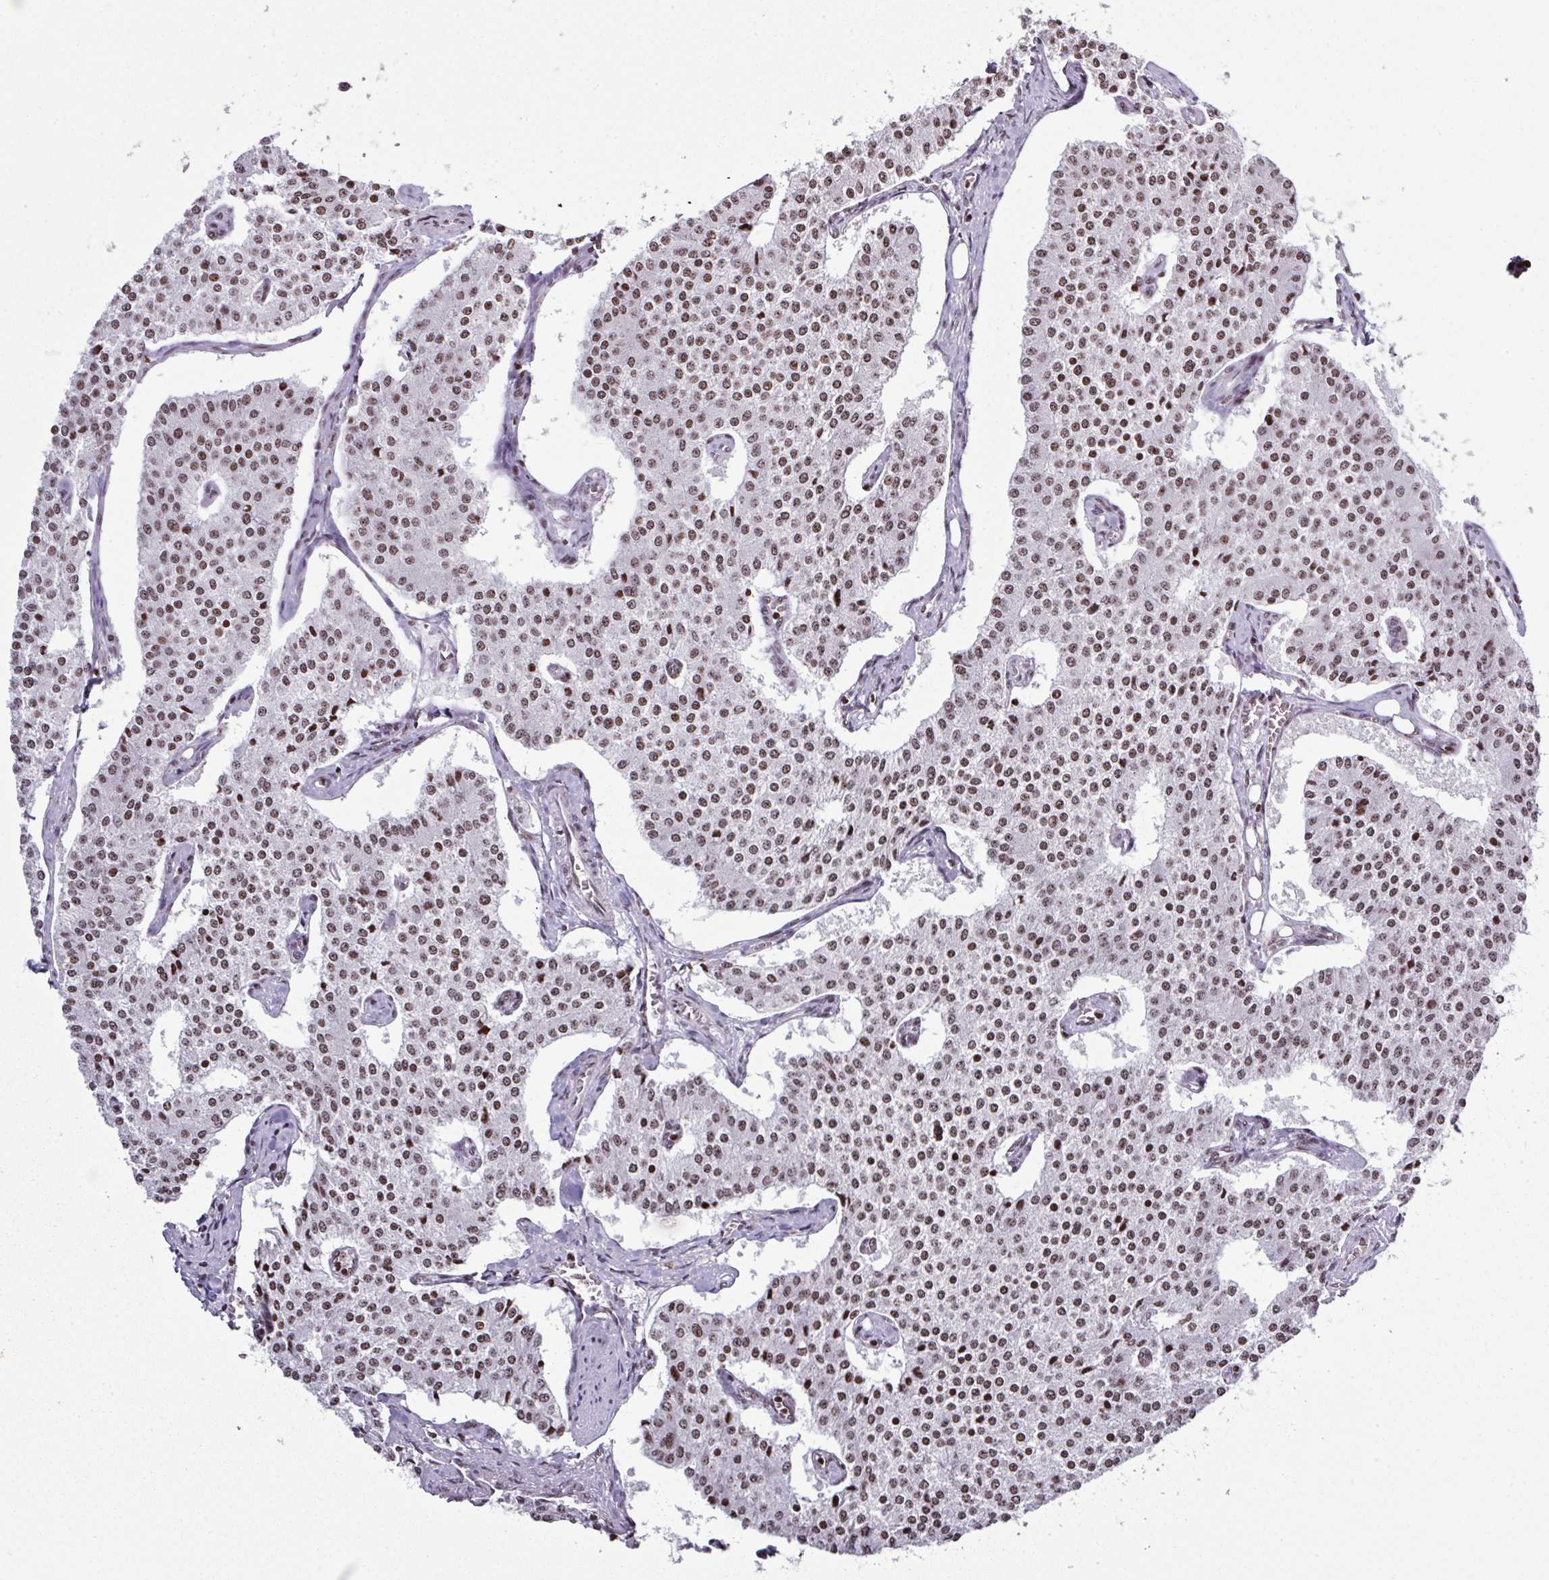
{"staining": {"intensity": "moderate", "quantity": ">75%", "location": "nuclear"}, "tissue": "carcinoid", "cell_type": "Tumor cells", "image_type": "cancer", "snomed": [{"axis": "morphology", "description": "Carcinoid, malignant, NOS"}, {"axis": "topography", "description": "Colon"}], "caption": "A brown stain highlights moderate nuclear positivity of a protein in malignant carcinoid tumor cells.", "gene": "RASL11A", "patient": {"sex": "female", "age": 52}}